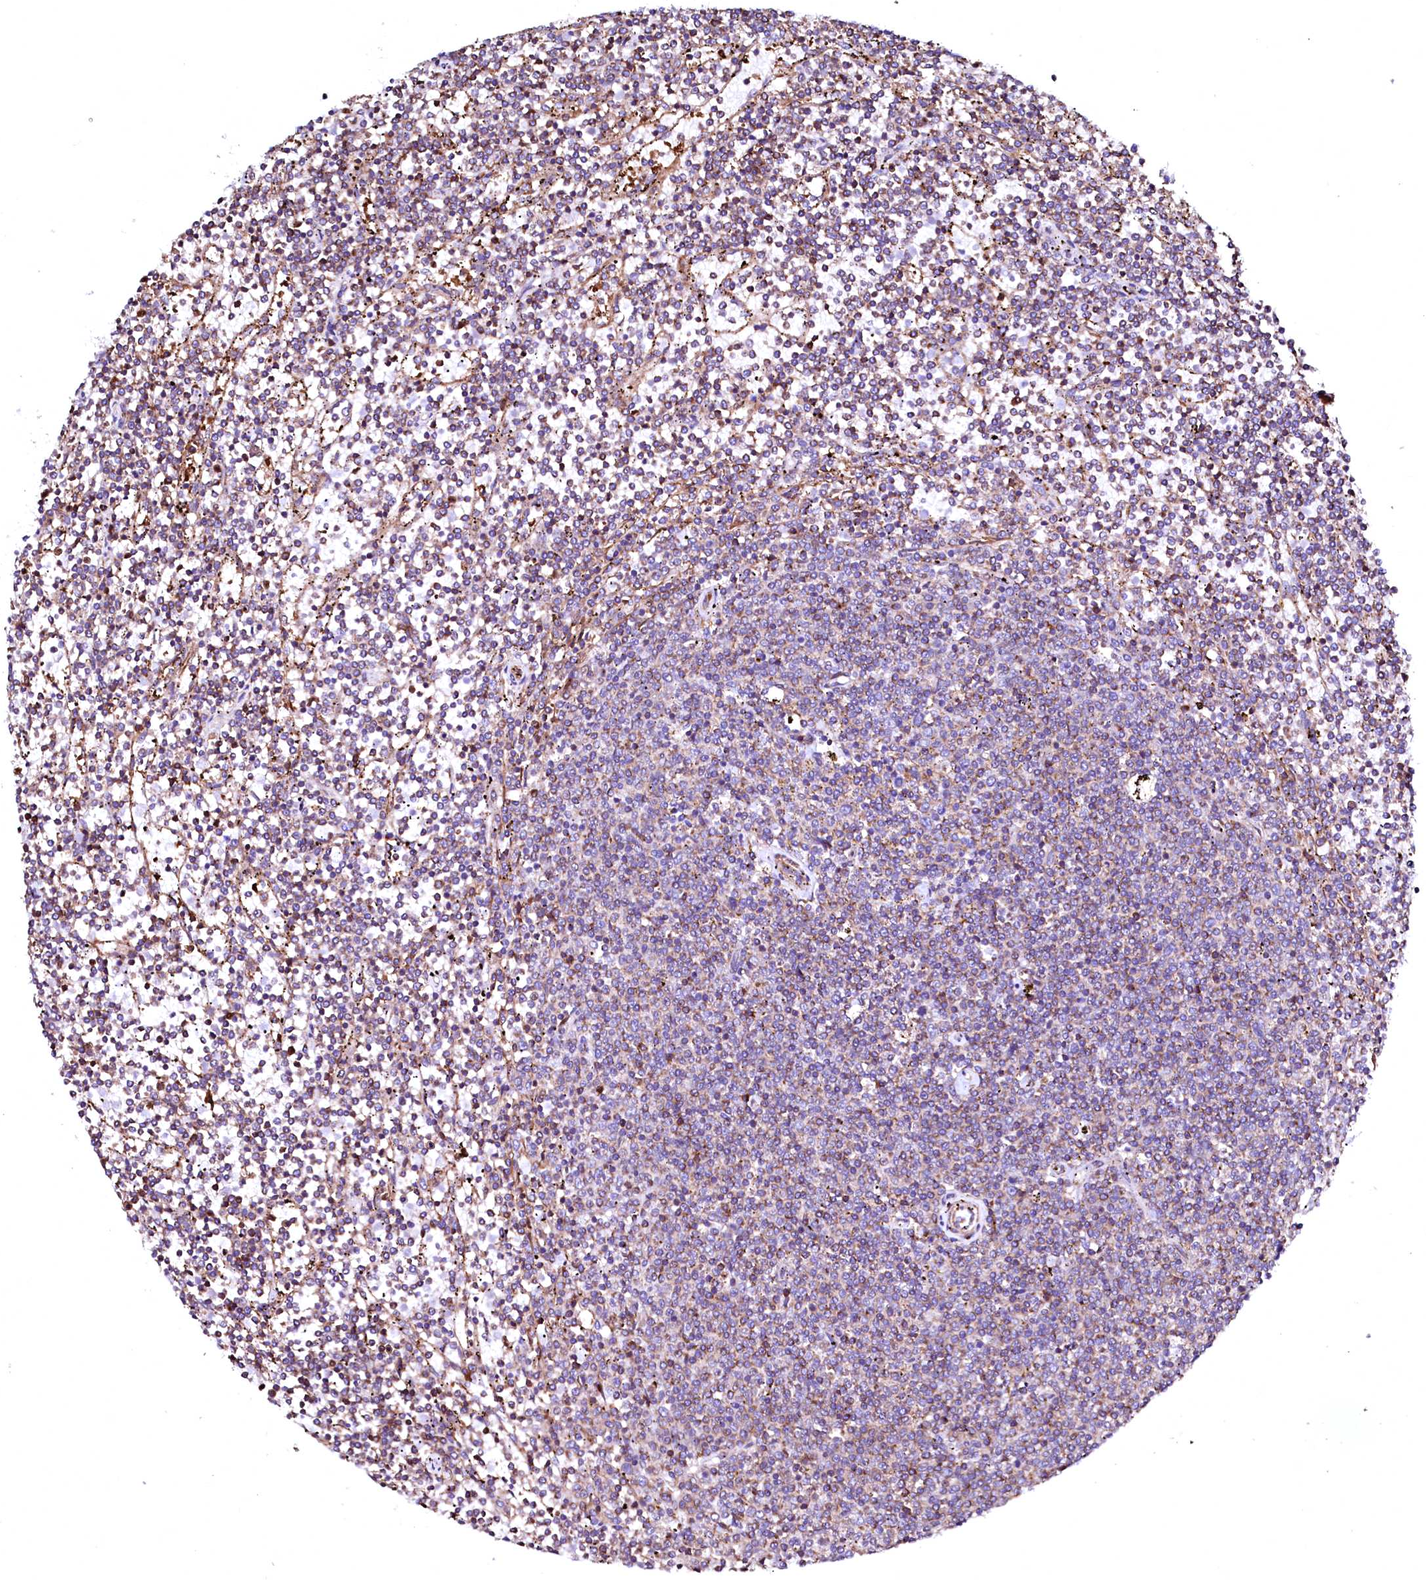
{"staining": {"intensity": "negative", "quantity": "none", "location": "none"}, "tissue": "lymphoma", "cell_type": "Tumor cells", "image_type": "cancer", "snomed": [{"axis": "morphology", "description": "Malignant lymphoma, non-Hodgkin's type, Low grade"}, {"axis": "topography", "description": "Spleen"}], "caption": "IHC of human low-grade malignant lymphoma, non-Hodgkin's type demonstrates no positivity in tumor cells.", "gene": "GPR176", "patient": {"sex": "female", "age": 50}}